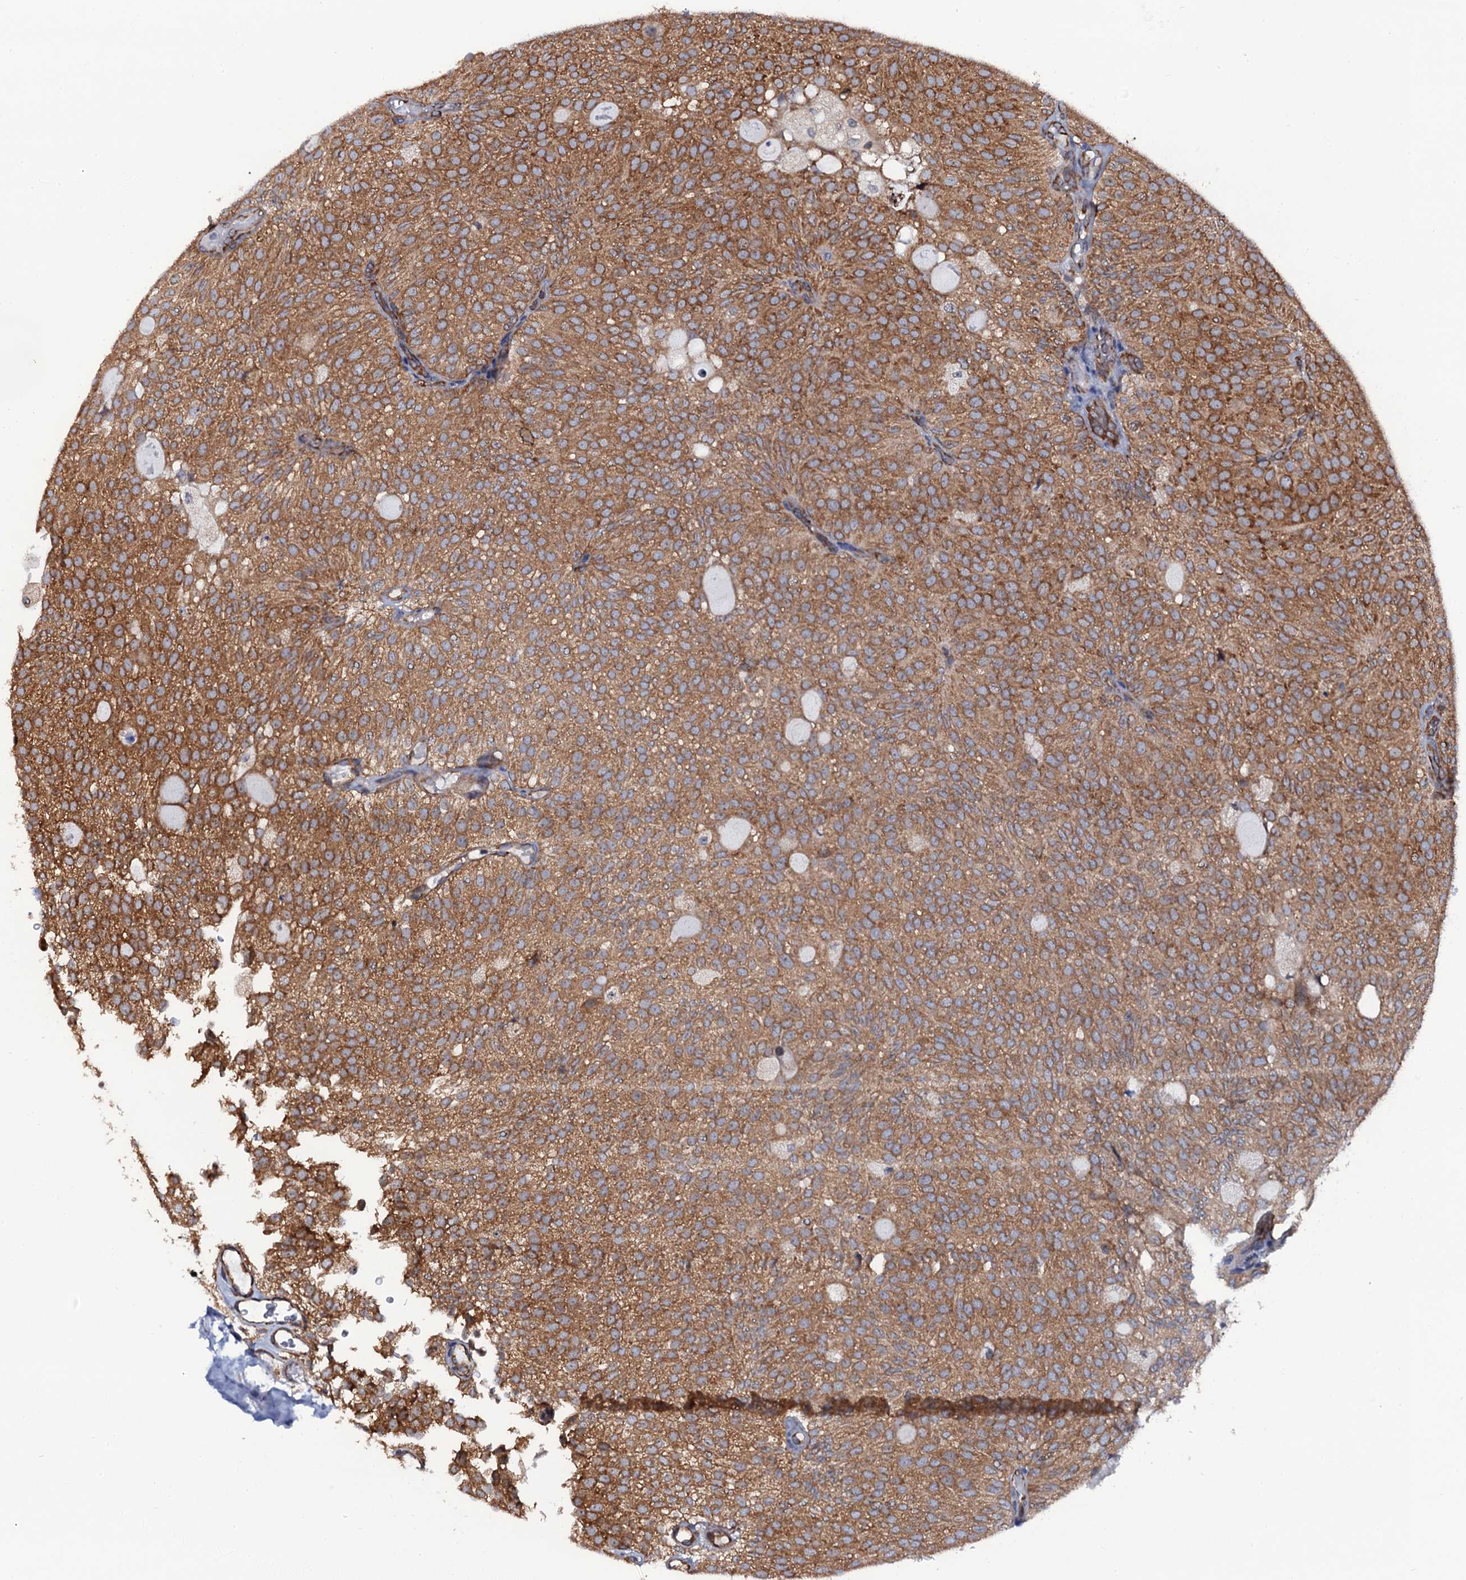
{"staining": {"intensity": "moderate", "quantity": ">75%", "location": "cytoplasmic/membranous"}, "tissue": "urothelial cancer", "cell_type": "Tumor cells", "image_type": "cancer", "snomed": [{"axis": "morphology", "description": "Urothelial carcinoma, Low grade"}, {"axis": "topography", "description": "Urinary bladder"}], "caption": "A medium amount of moderate cytoplasmic/membranous positivity is identified in approximately >75% of tumor cells in urothelial cancer tissue. Nuclei are stained in blue.", "gene": "SPTY2D1", "patient": {"sex": "male", "age": 78}}